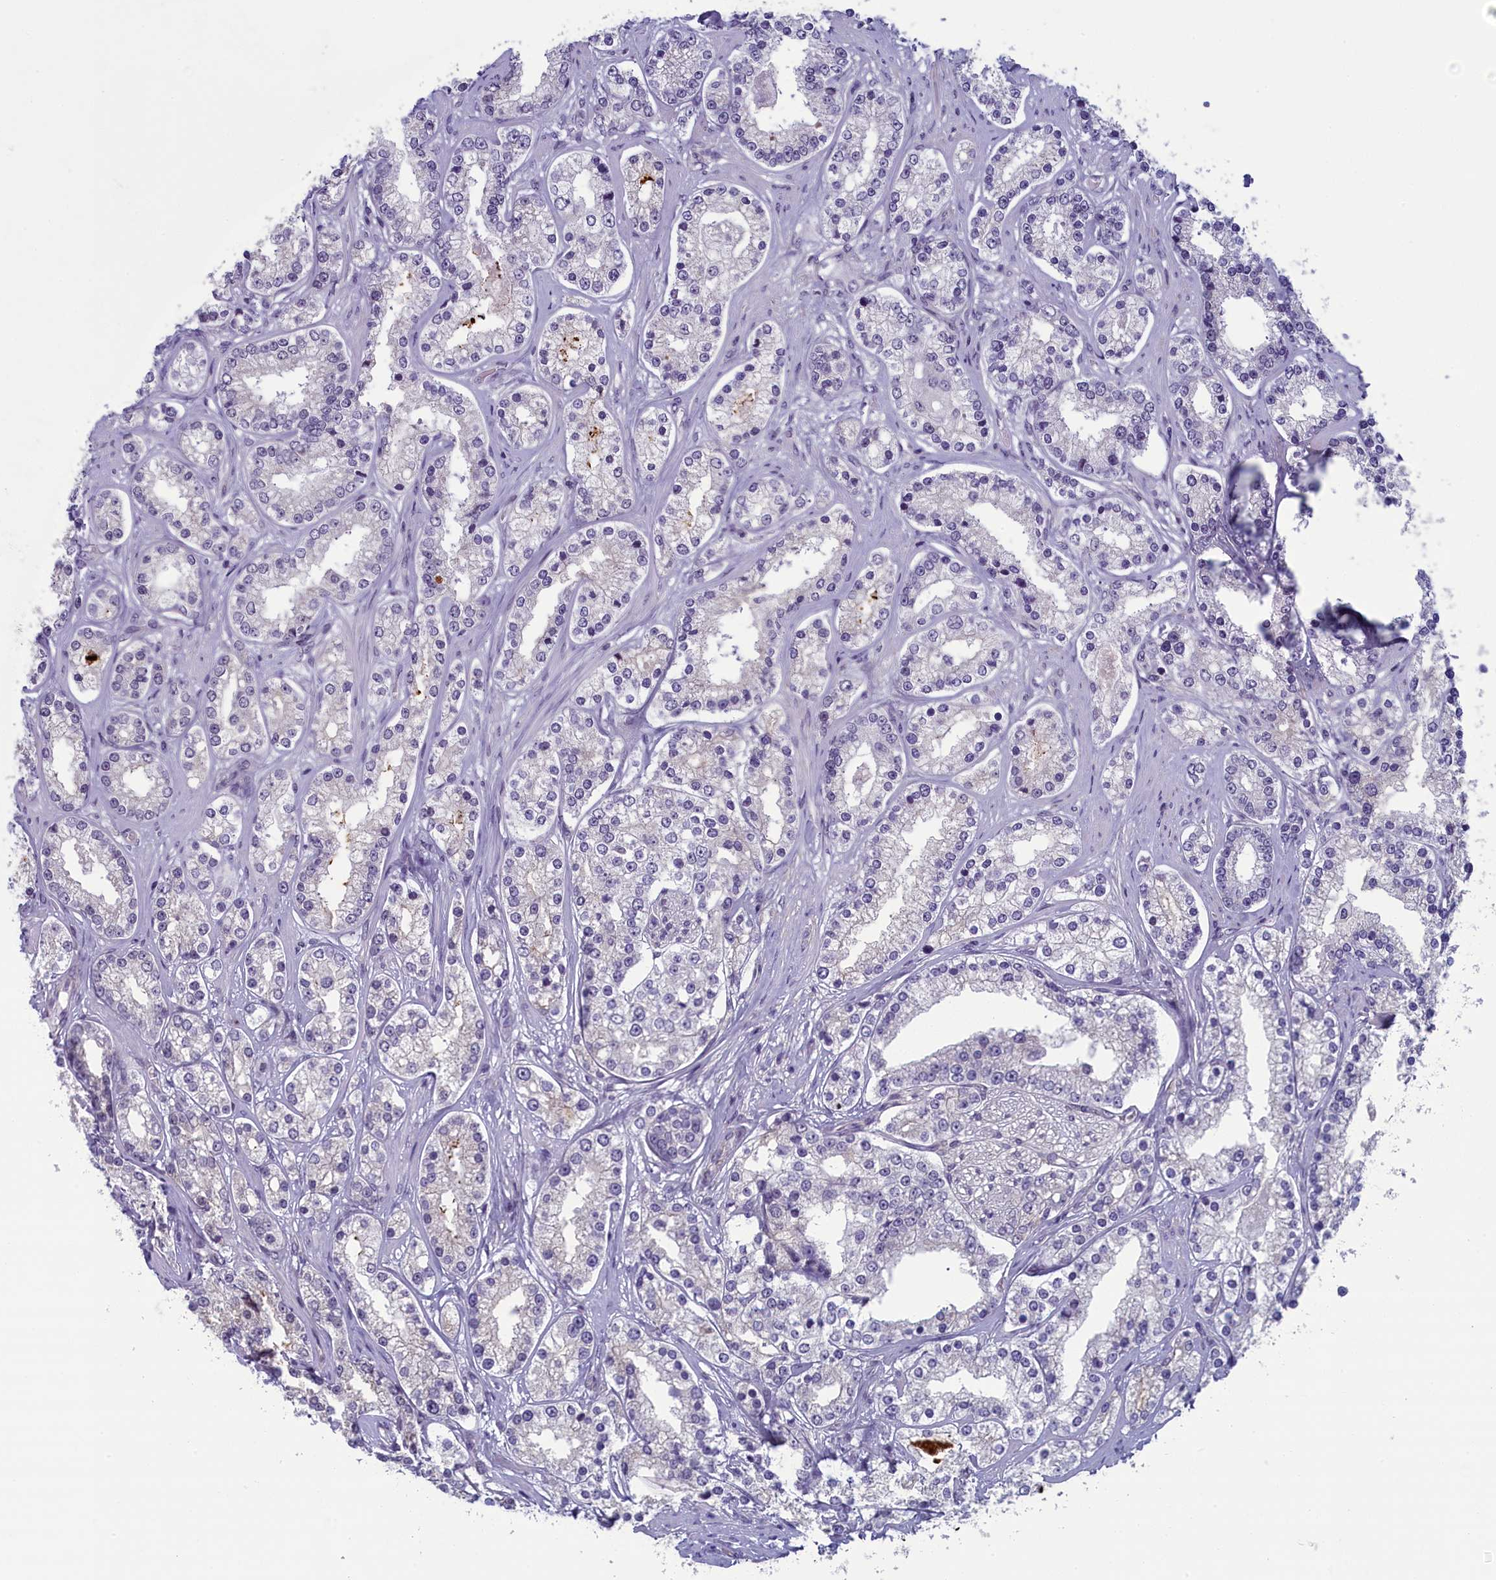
{"staining": {"intensity": "negative", "quantity": "none", "location": "none"}, "tissue": "prostate cancer", "cell_type": "Tumor cells", "image_type": "cancer", "snomed": [{"axis": "morphology", "description": "Normal tissue, NOS"}, {"axis": "morphology", "description": "Adenocarcinoma, High grade"}, {"axis": "topography", "description": "Prostate"}], "caption": "This is an IHC photomicrograph of human prostate cancer (high-grade adenocarcinoma). There is no positivity in tumor cells.", "gene": "CNEP1R1", "patient": {"sex": "male", "age": 83}}